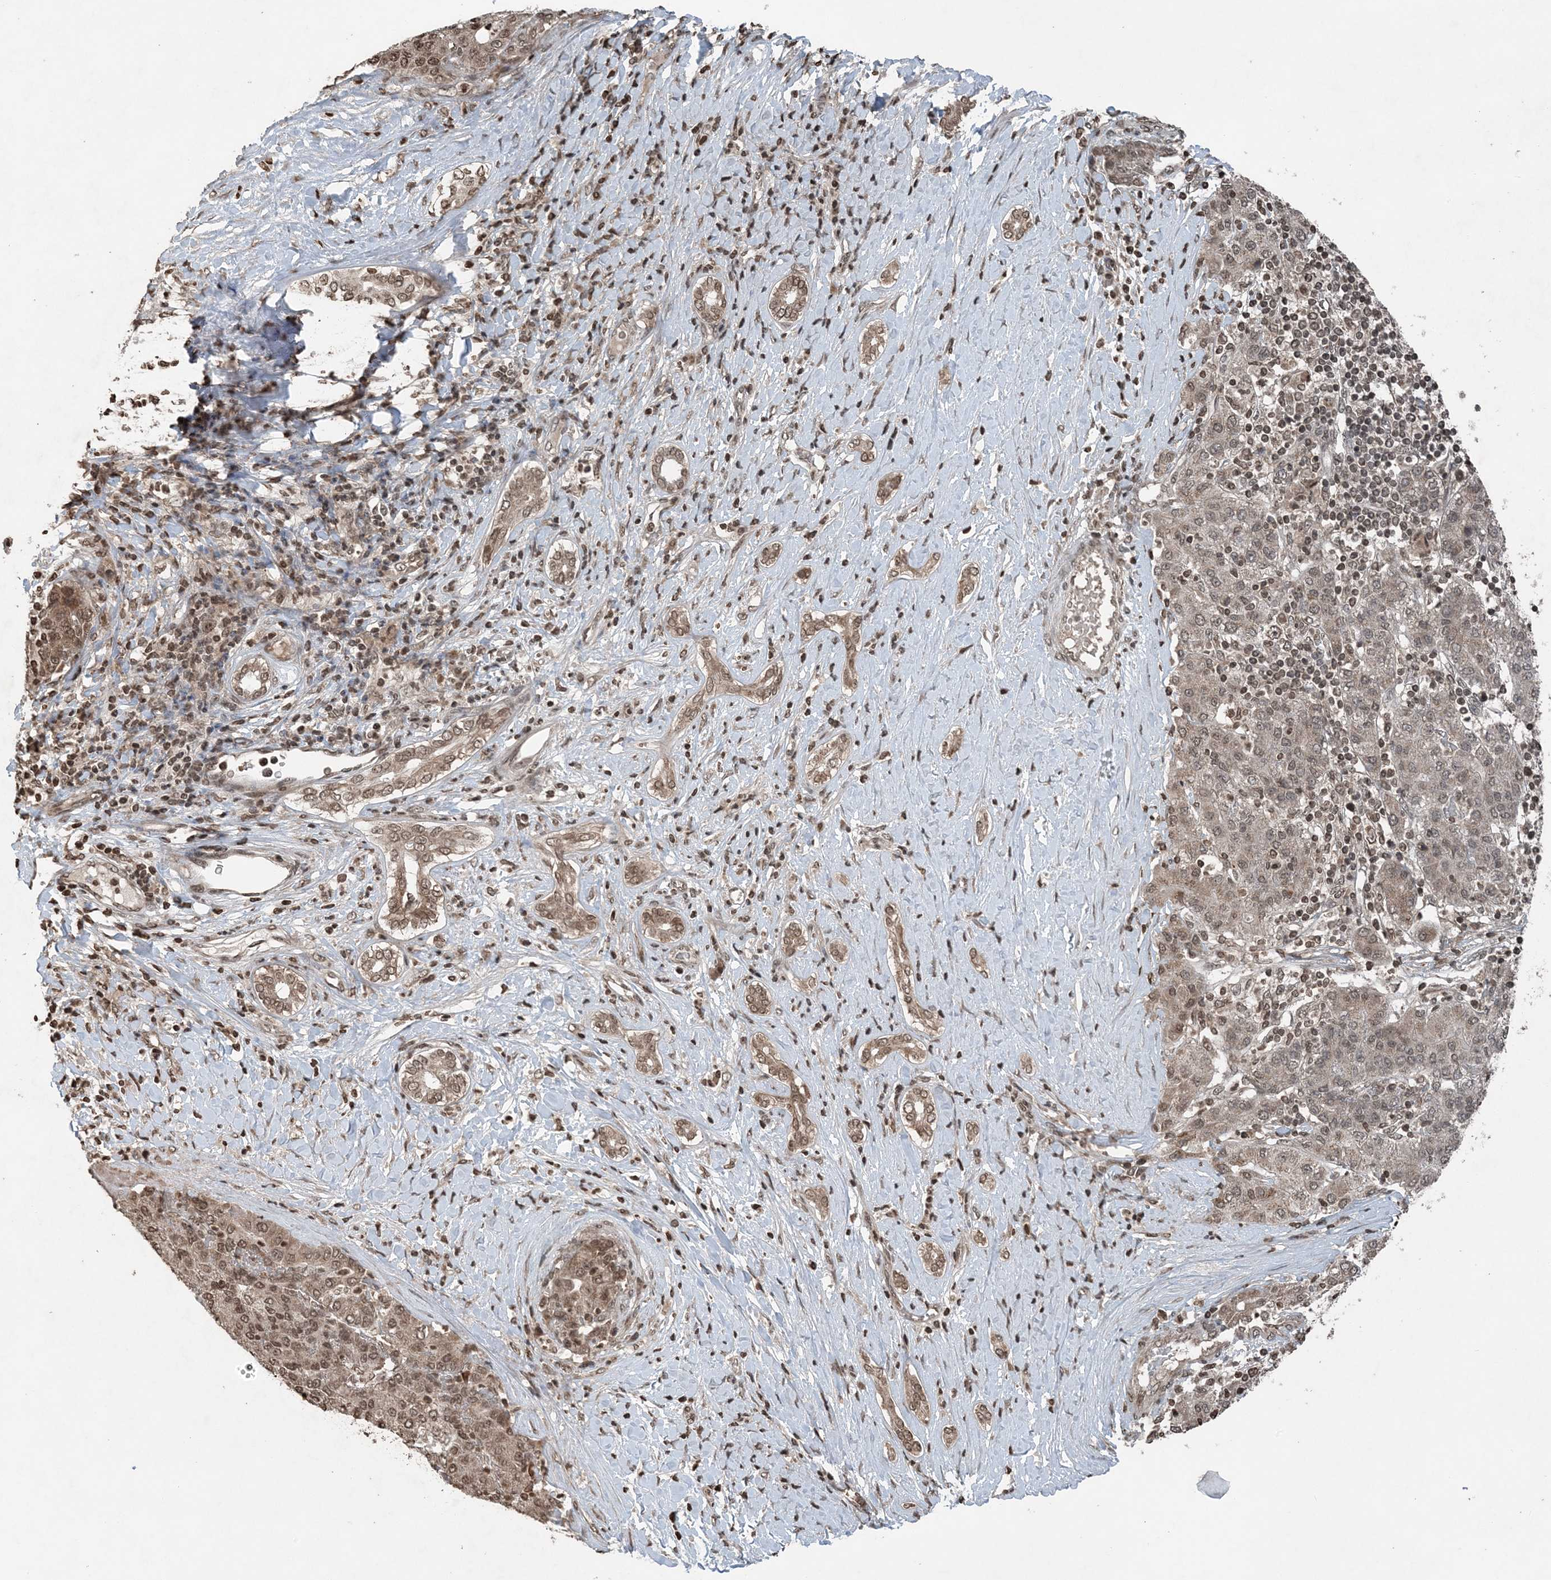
{"staining": {"intensity": "moderate", "quantity": ">75%", "location": "cytoplasmic/membranous,nuclear"}, "tissue": "liver cancer", "cell_type": "Tumor cells", "image_type": "cancer", "snomed": [{"axis": "morphology", "description": "Carcinoma, Hepatocellular, NOS"}, {"axis": "topography", "description": "Liver"}], "caption": "IHC histopathology image of neoplastic tissue: liver cancer stained using immunohistochemistry demonstrates medium levels of moderate protein expression localized specifically in the cytoplasmic/membranous and nuclear of tumor cells, appearing as a cytoplasmic/membranous and nuclear brown color.", "gene": "ZFAND2B", "patient": {"sex": "male", "age": 65}}